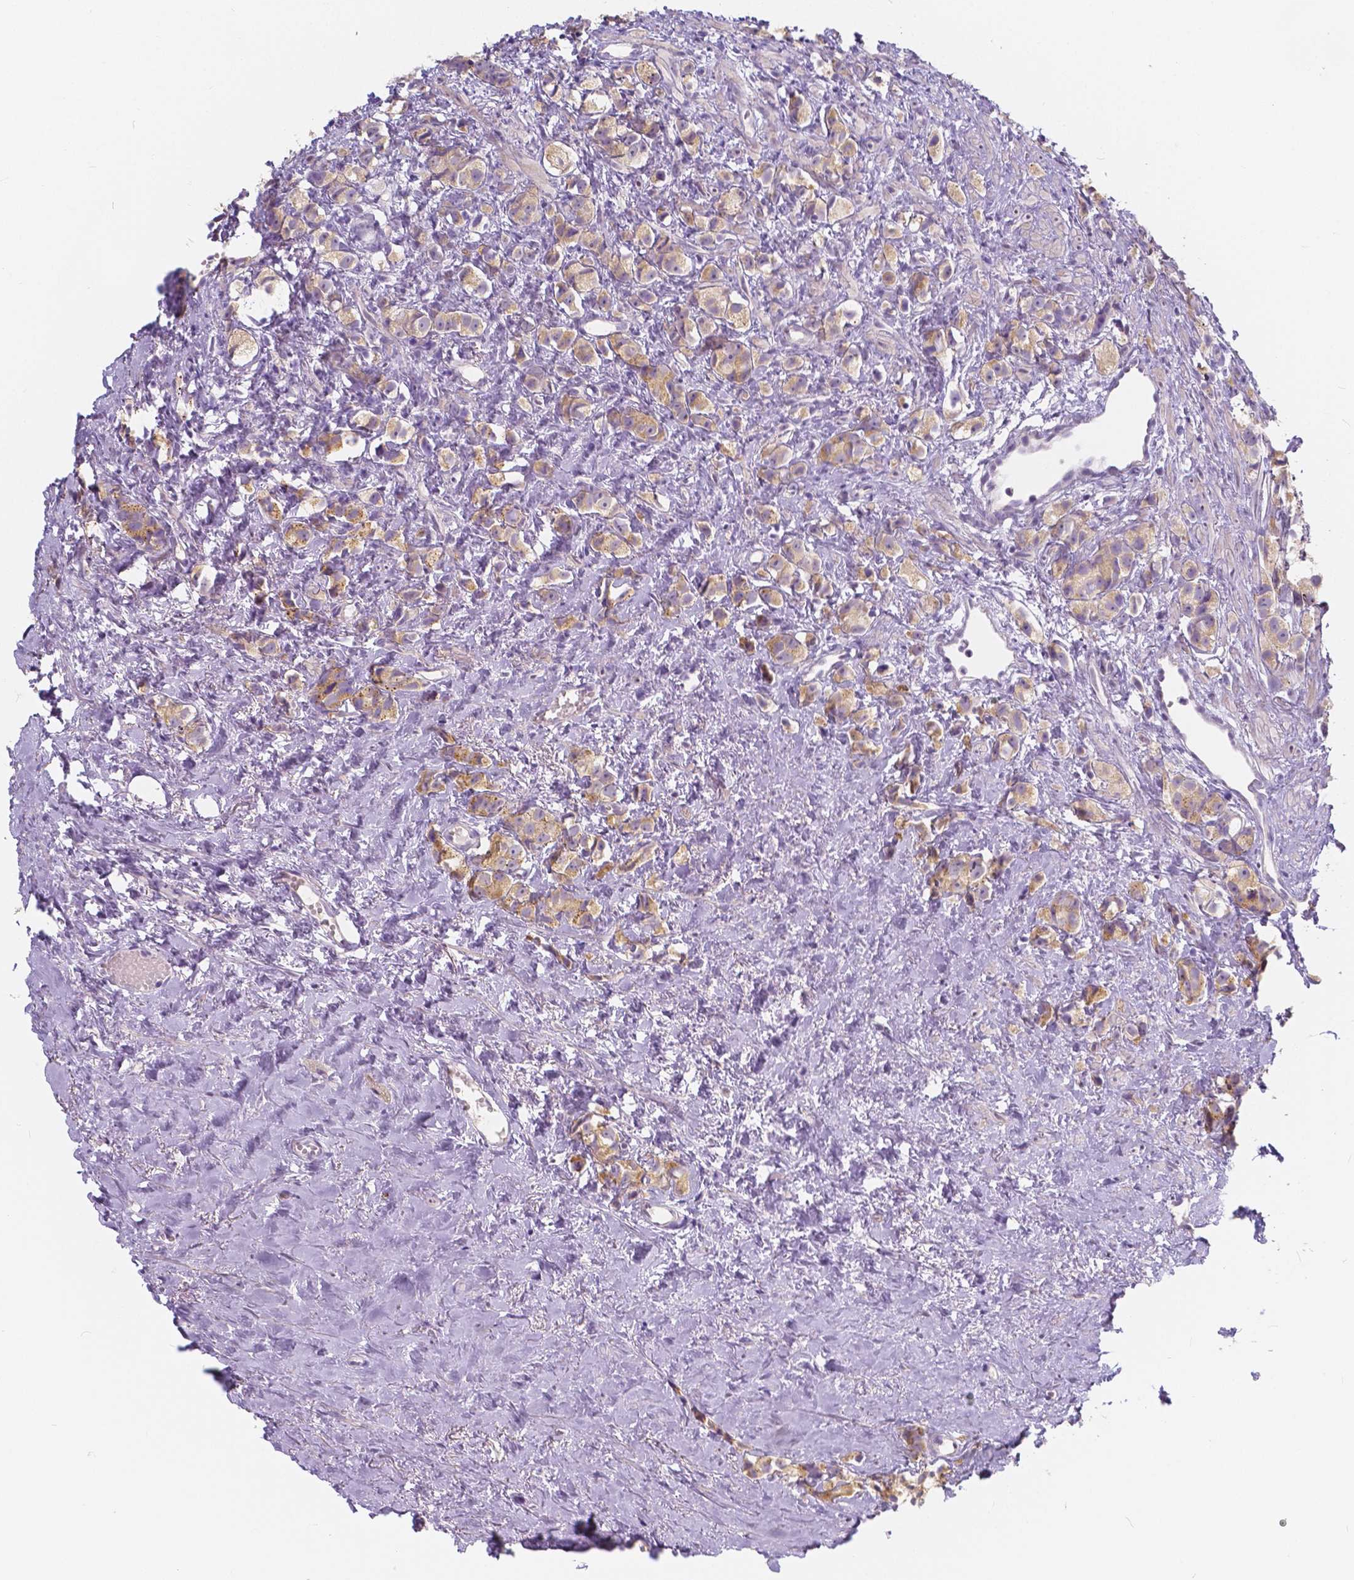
{"staining": {"intensity": "weak", "quantity": ">75%", "location": "cytoplasmic/membranous"}, "tissue": "prostate cancer", "cell_type": "Tumor cells", "image_type": "cancer", "snomed": [{"axis": "morphology", "description": "Adenocarcinoma, High grade"}, {"axis": "topography", "description": "Prostate"}], "caption": "Protein staining of prostate cancer tissue demonstrates weak cytoplasmic/membranous expression in approximately >75% of tumor cells.", "gene": "RNF186", "patient": {"sex": "male", "age": 81}}